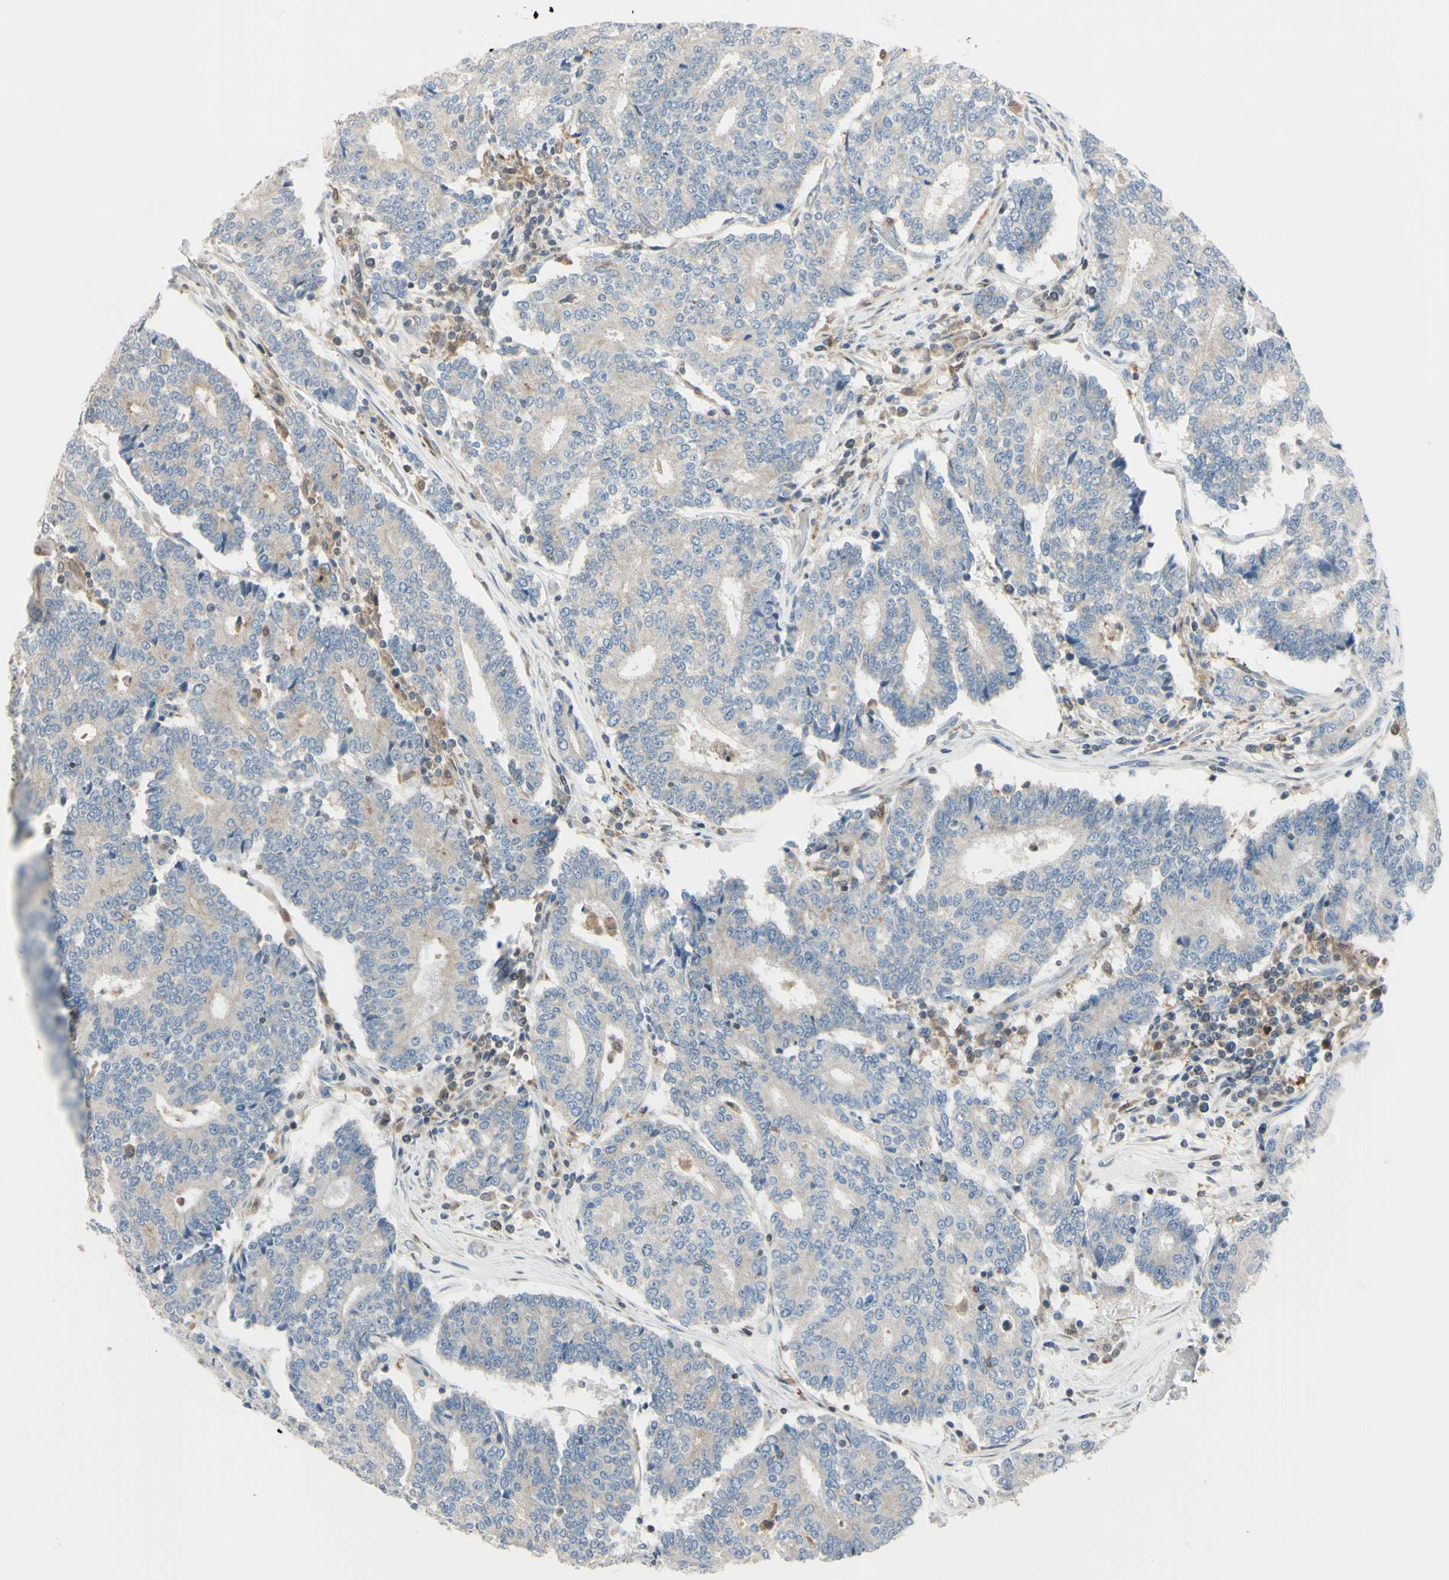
{"staining": {"intensity": "weak", "quantity": ">75%", "location": "cytoplasmic/membranous"}, "tissue": "prostate cancer", "cell_type": "Tumor cells", "image_type": "cancer", "snomed": [{"axis": "morphology", "description": "Normal tissue, NOS"}, {"axis": "morphology", "description": "Adenocarcinoma, High grade"}, {"axis": "topography", "description": "Prostate"}, {"axis": "topography", "description": "Seminal veicle"}], "caption": "Immunohistochemistry (IHC) photomicrograph of adenocarcinoma (high-grade) (prostate) stained for a protein (brown), which reveals low levels of weak cytoplasmic/membranous positivity in about >75% of tumor cells.", "gene": "CYRIB", "patient": {"sex": "male", "age": 55}}